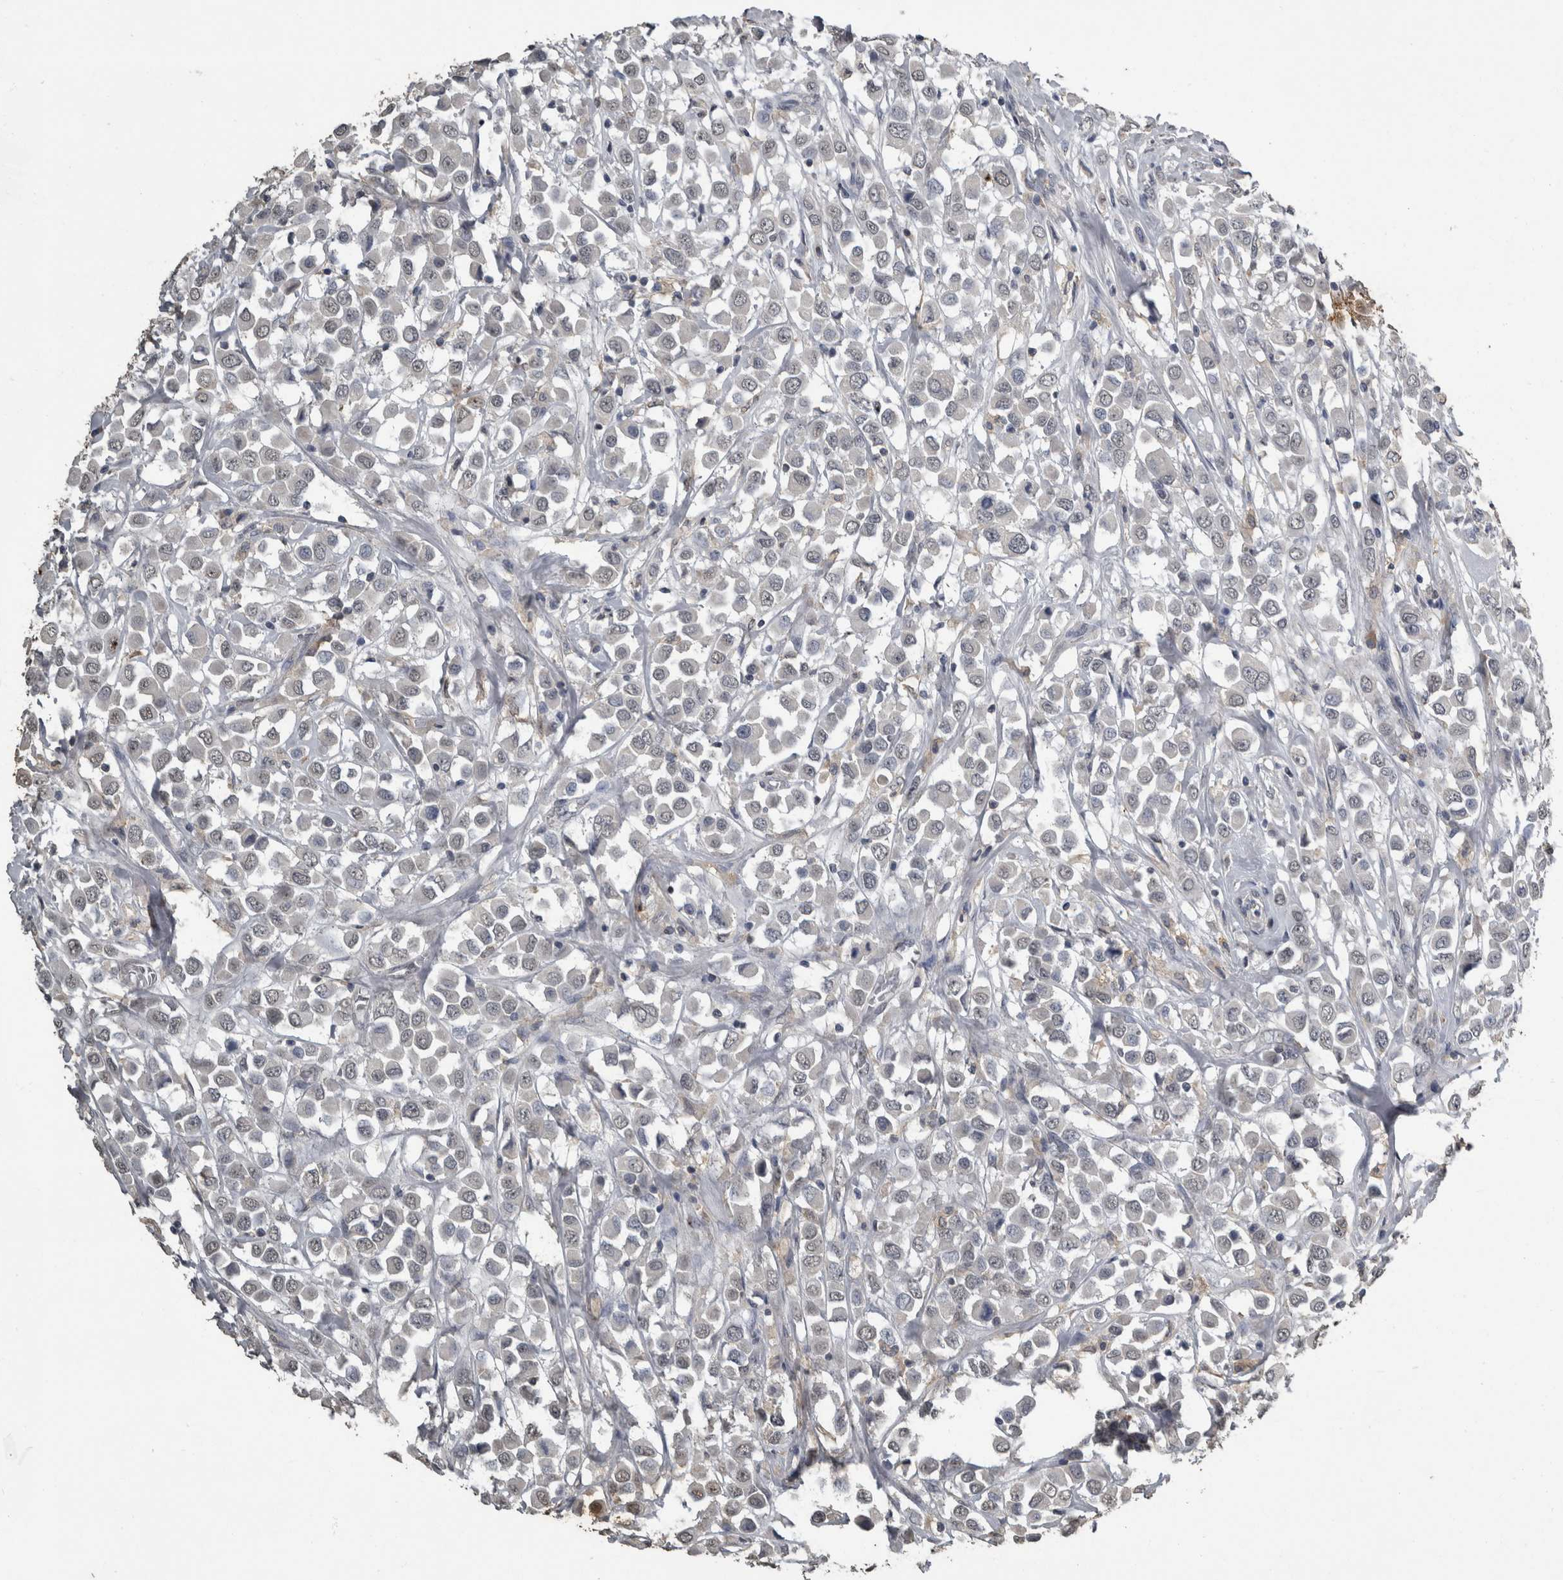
{"staining": {"intensity": "negative", "quantity": "none", "location": "none"}, "tissue": "breast cancer", "cell_type": "Tumor cells", "image_type": "cancer", "snomed": [{"axis": "morphology", "description": "Duct carcinoma"}, {"axis": "topography", "description": "Breast"}], "caption": "DAB immunohistochemical staining of breast infiltrating ductal carcinoma reveals no significant positivity in tumor cells.", "gene": "PIK3AP1", "patient": {"sex": "female", "age": 61}}